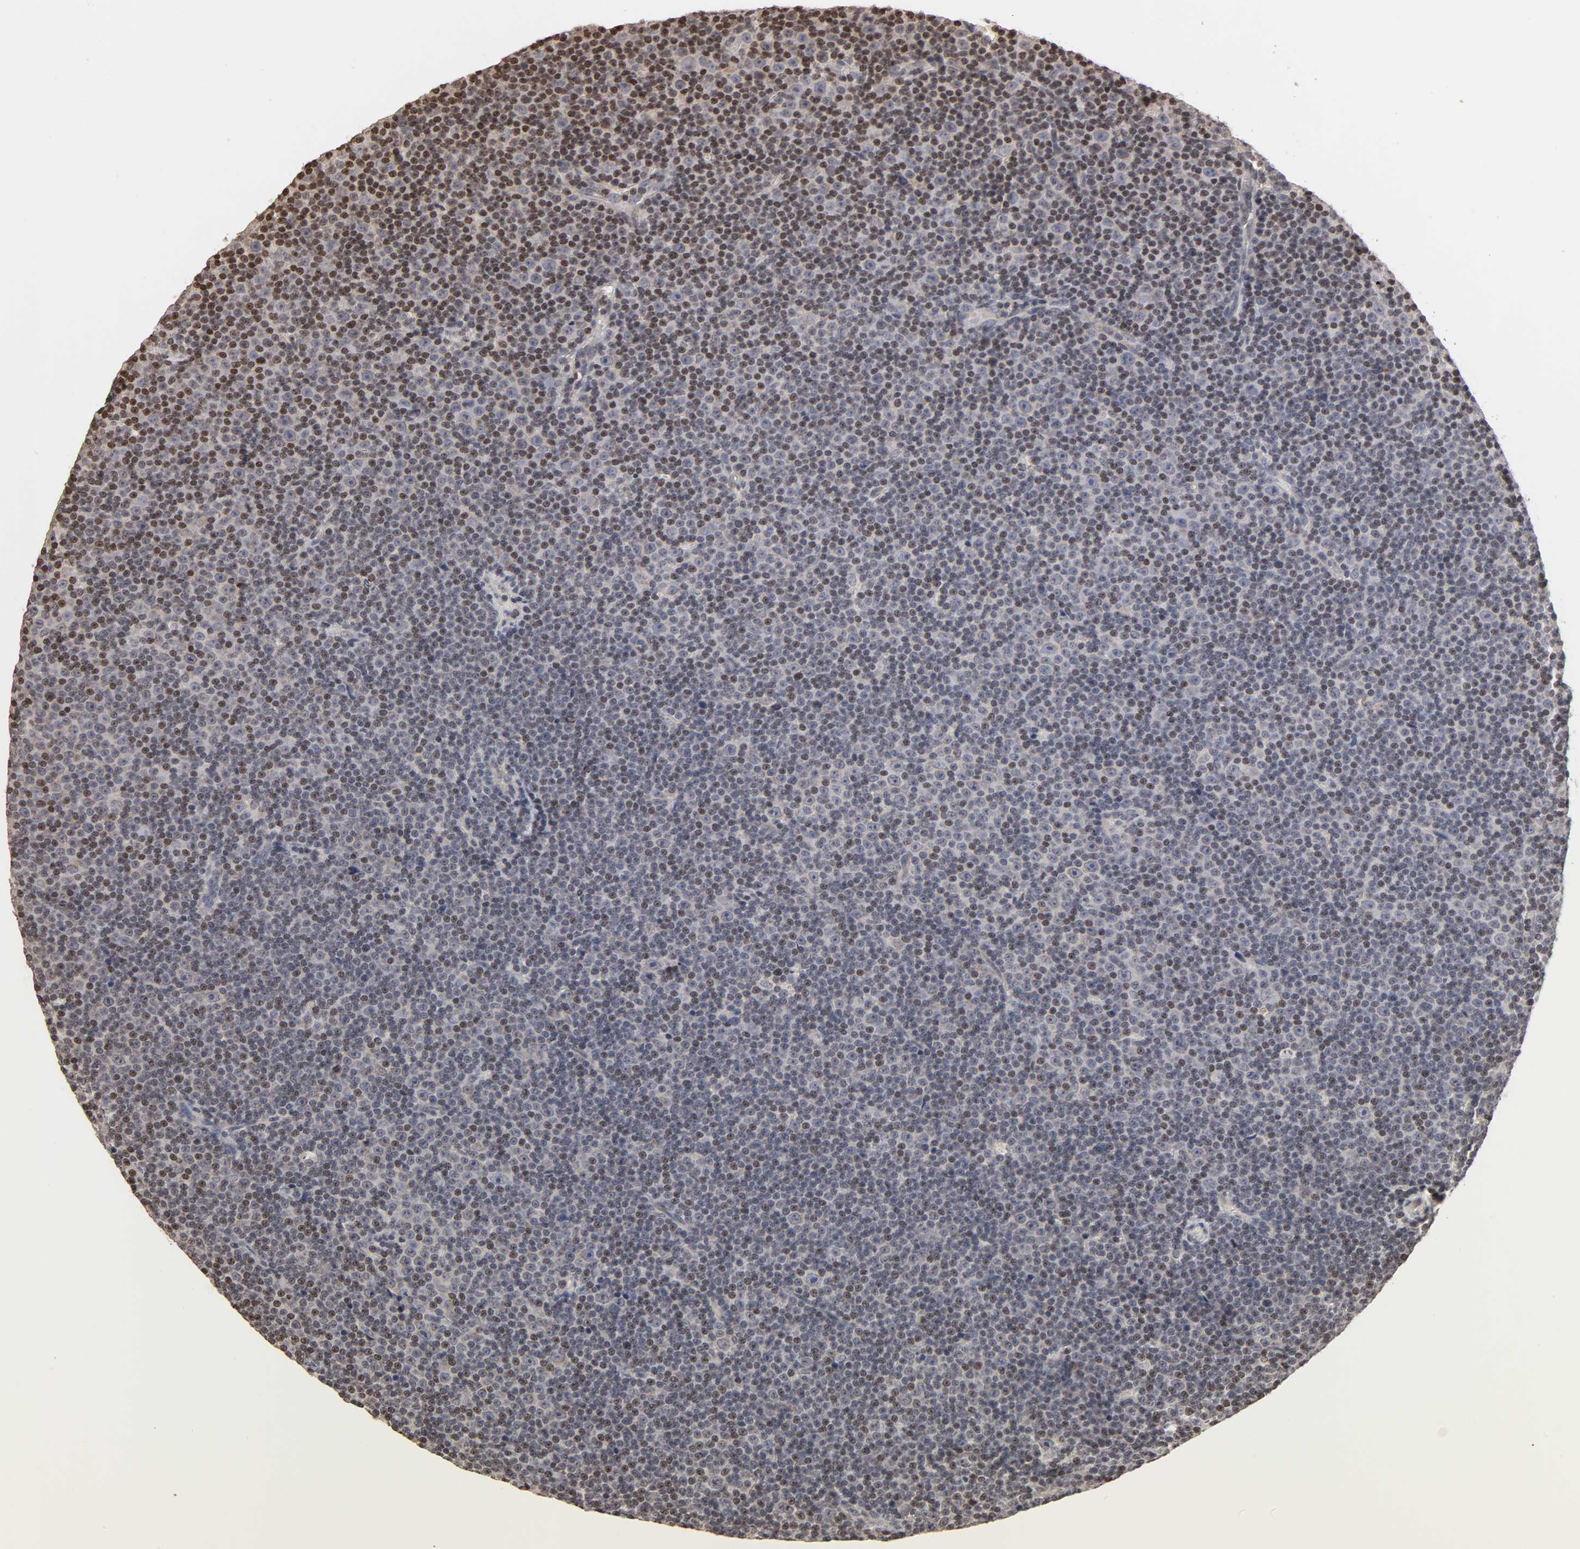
{"staining": {"intensity": "weak", "quantity": "<25%", "location": "nuclear"}, "tissue": "lymphoma", "cell_type": "Tumor cells", "image_type": "cancer", "snomed": [{"axis": "morphology", "description": "Malignant lymphoma, non-Hodgkin's type, Low grade"}, {"axis": "topography", "description": "Lymph node"}], "caption": "Low-grade malignant lymphoma, non-Hodgkin's type was stained to show a protein in brown. There is no significant positivity in tumor cells.", "gene": "ZNF473", "patient": {"sex": "female", "age": 67}}